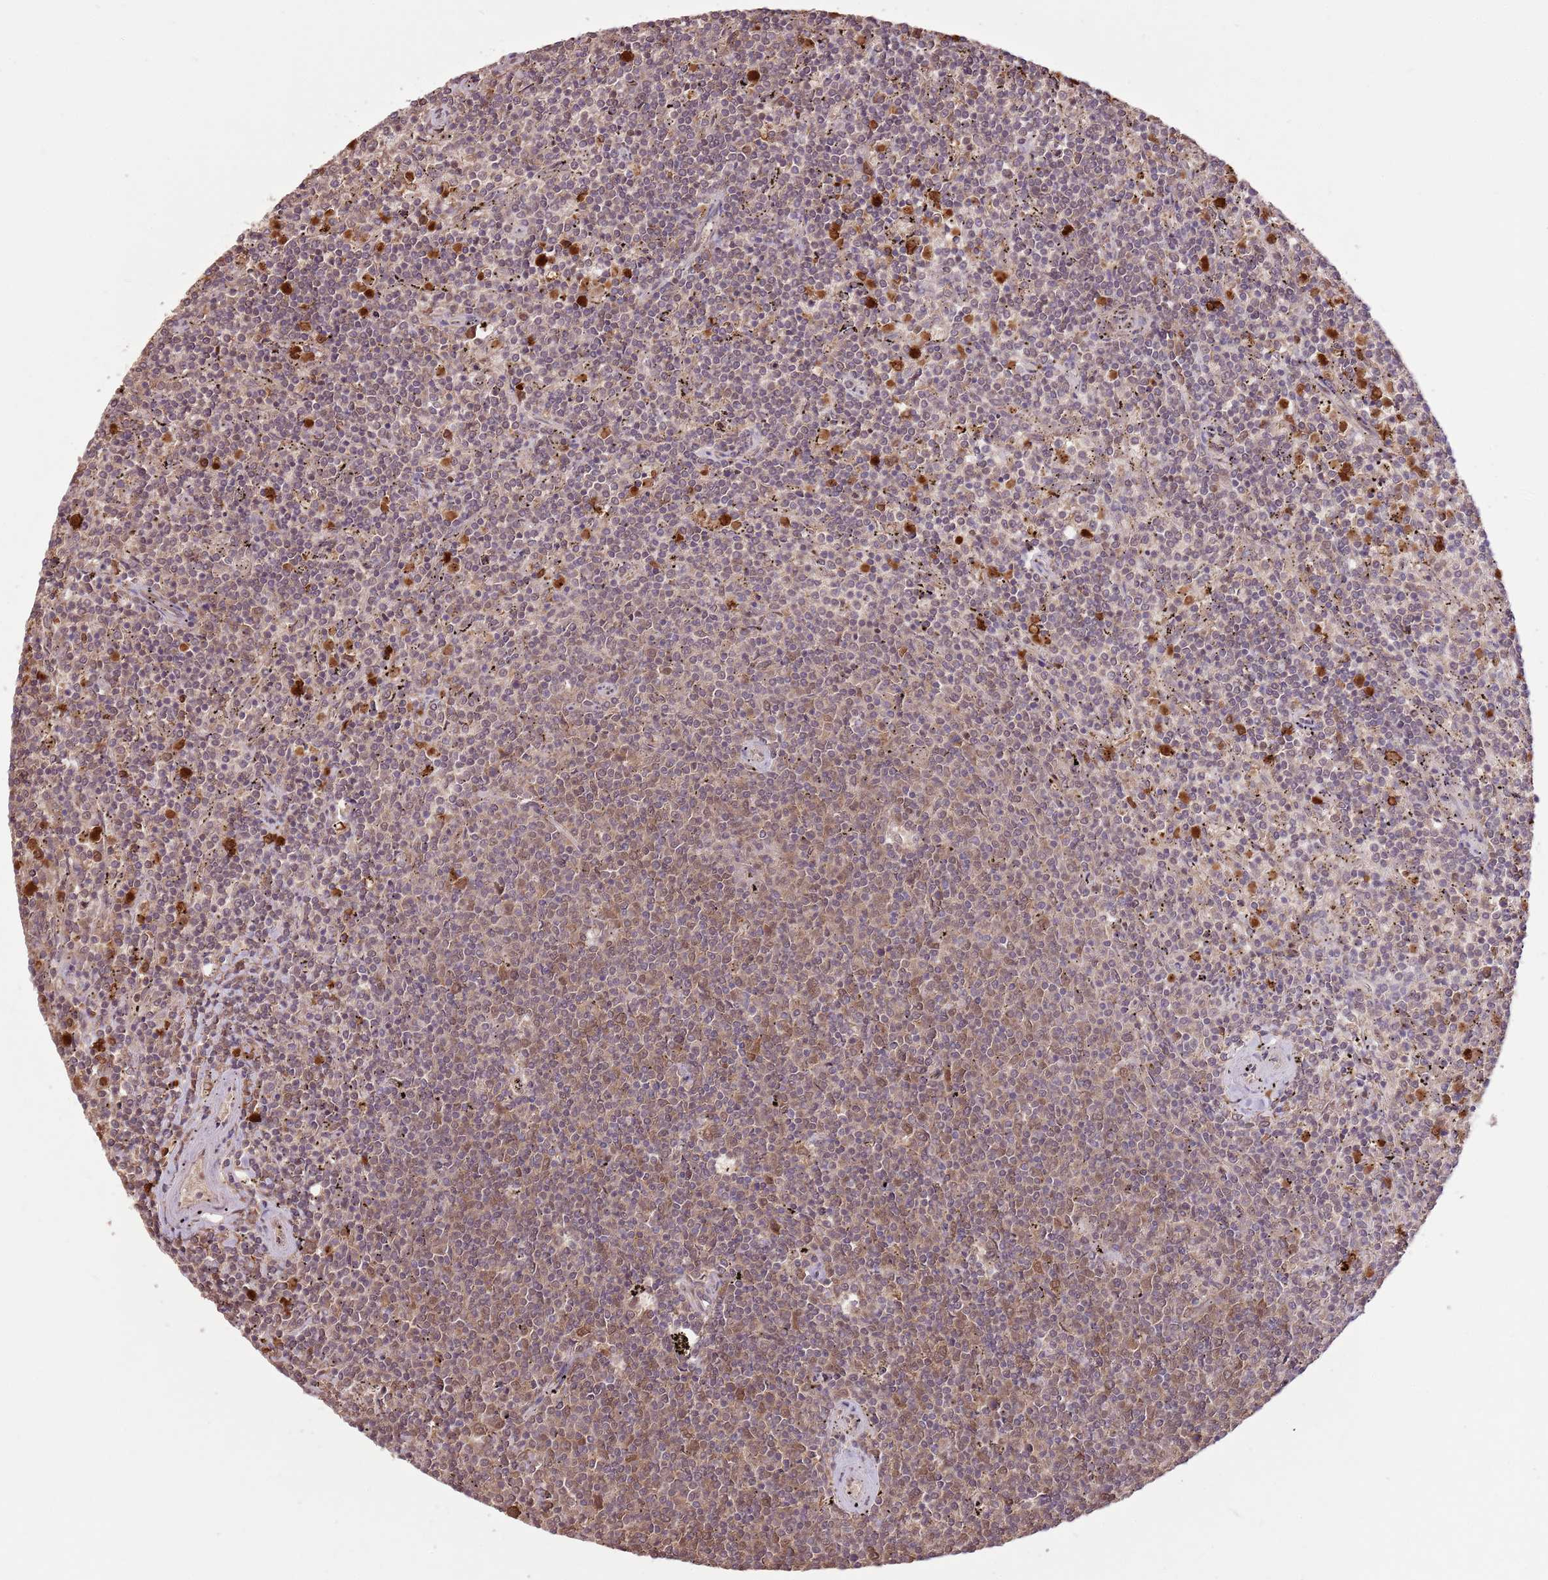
{"staining": {"intensity": "weak", "quantity": "25%-75%", "location": "cytoplasmic/membranous"}, "tissue": "lymphoma", "cell_type": "Tumor cells", "image_type": "cancer", "snomed": [{"axis": "morphology", "description": "Malignant lymphoma, non-Hodgkin's type, Low grade"}, {"axis": "topography", "description": "Spleen"}], "caption": "Low-grade malignant lymphoma, non-Hodgkin's type stained for a protein exhibits weak cytoplasmic/membranous positivity in tumor cells.", "gene": "AMIGO1", "patient": {"sex": "female", "age": 50}}